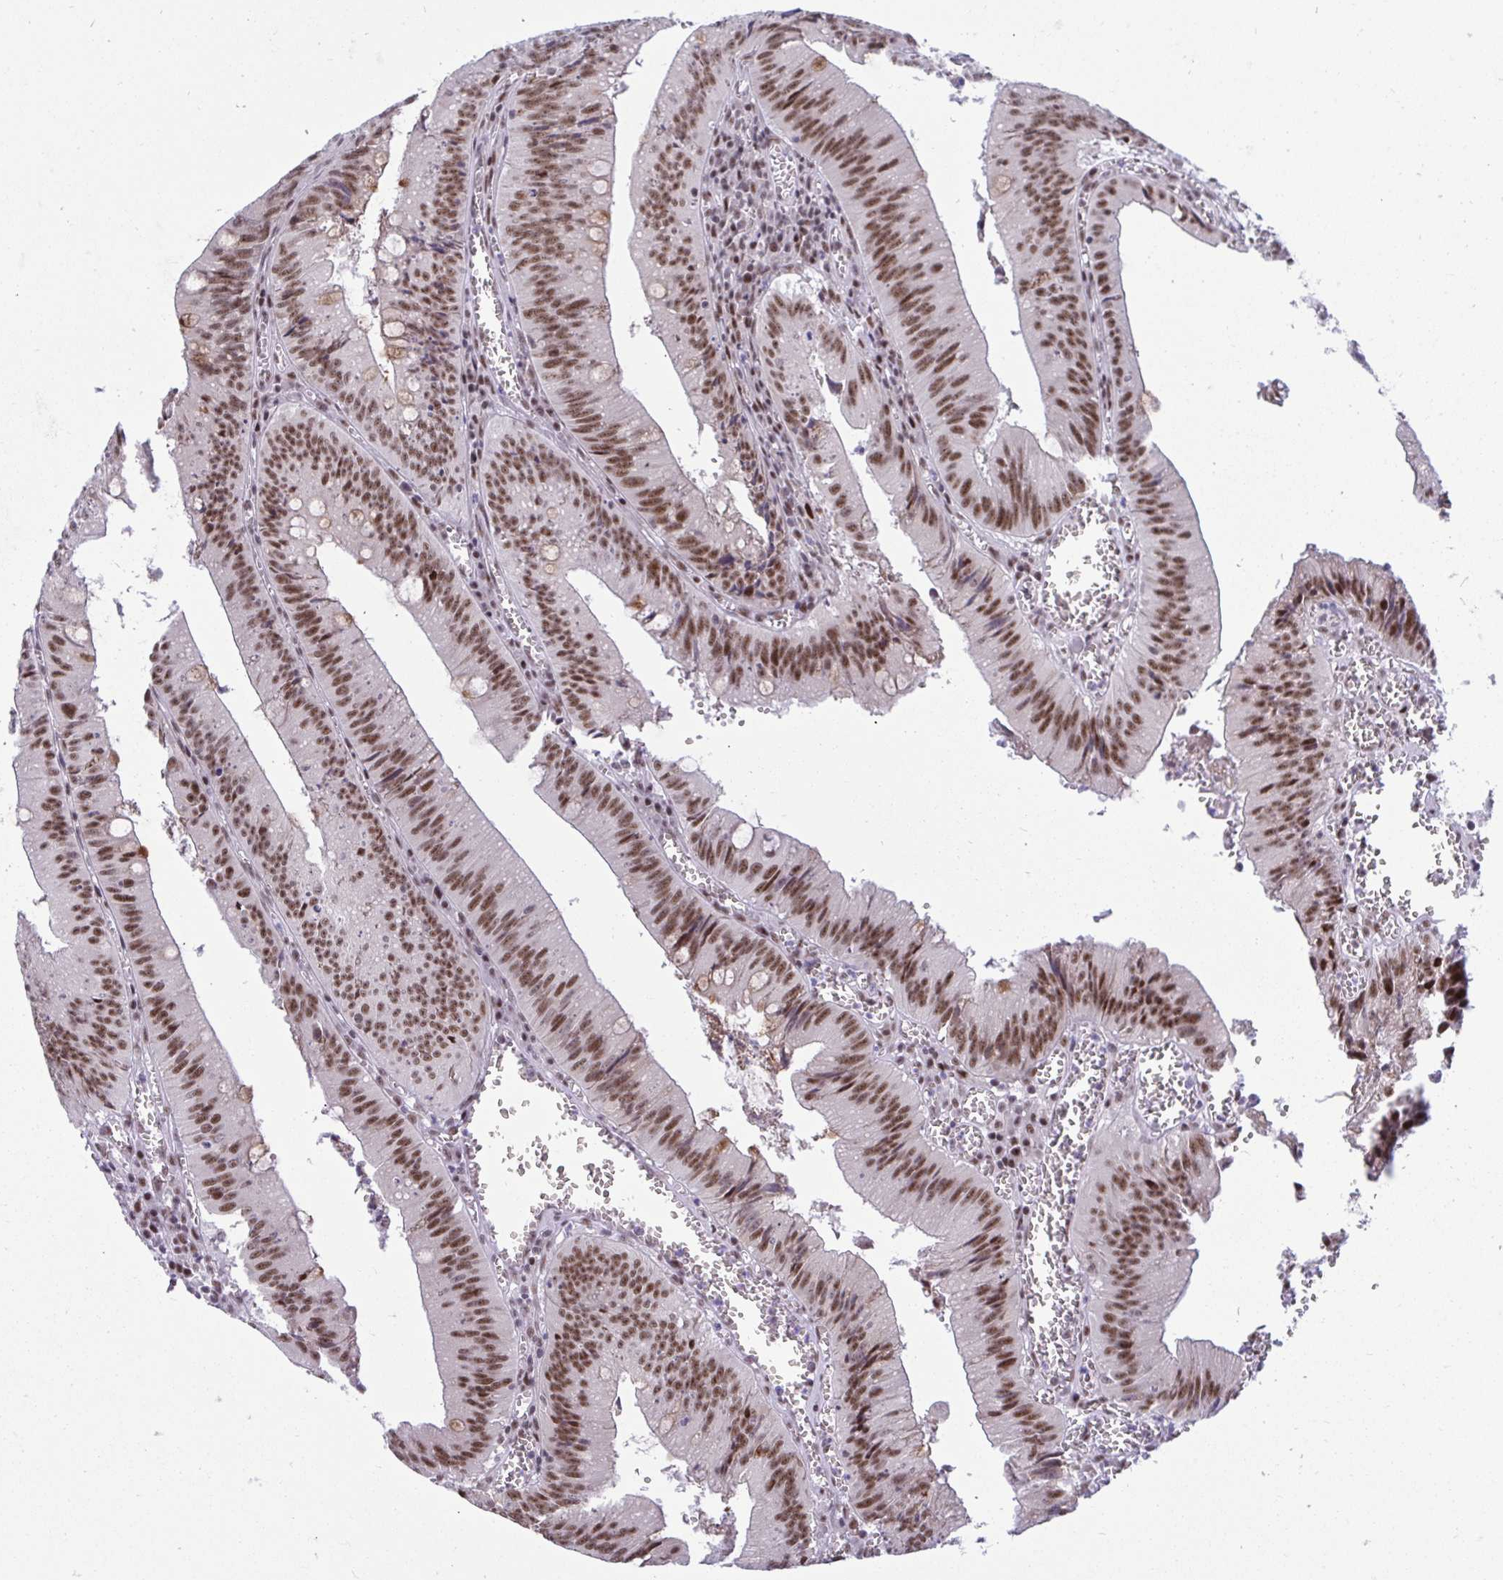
{"staining": {"intensity": "moderate", "quantity": ">75%", "location": "nuclear"}, "tissue": "colorectal cancer", "cell_type": "Tumor cells", "image_type": "cancer", "snomed": [{"axis": "morphology", "description": "Adenocarcinoma, NOS"}, {"axis": "topography", "description": "Rectum"}], "caption": "Human adenocarcinoma (colorectal) stained with a protein marker exhibits moderate staining in tumor cells.", "gene": "WBP11", "patient": {"sex": "female", "age": 81}}